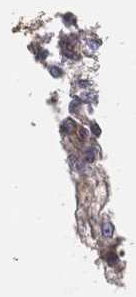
{"staining": {"intensity": "weak", "quantity": "25%-75%", "location": "cytoplasmic/membranous"}, "tissue": "renal cancer", "cell_type": "Tumor cells", "image_type": "cancer", "snomed": [{"axis": "morphology", "description": "Adenocarcinoma, NOS"}, {"axis": "topography", "description": "Kidney"}], "caption": "IHC photomicrograph of human renal cancer stained for a protein (brown), which demonstrates low levels of weak cytoplasmic/membranous expression in about 25%-75% of tumor cells.", "gene": "DNAJA4", "patient": {"sex": "female", "age": 59}}